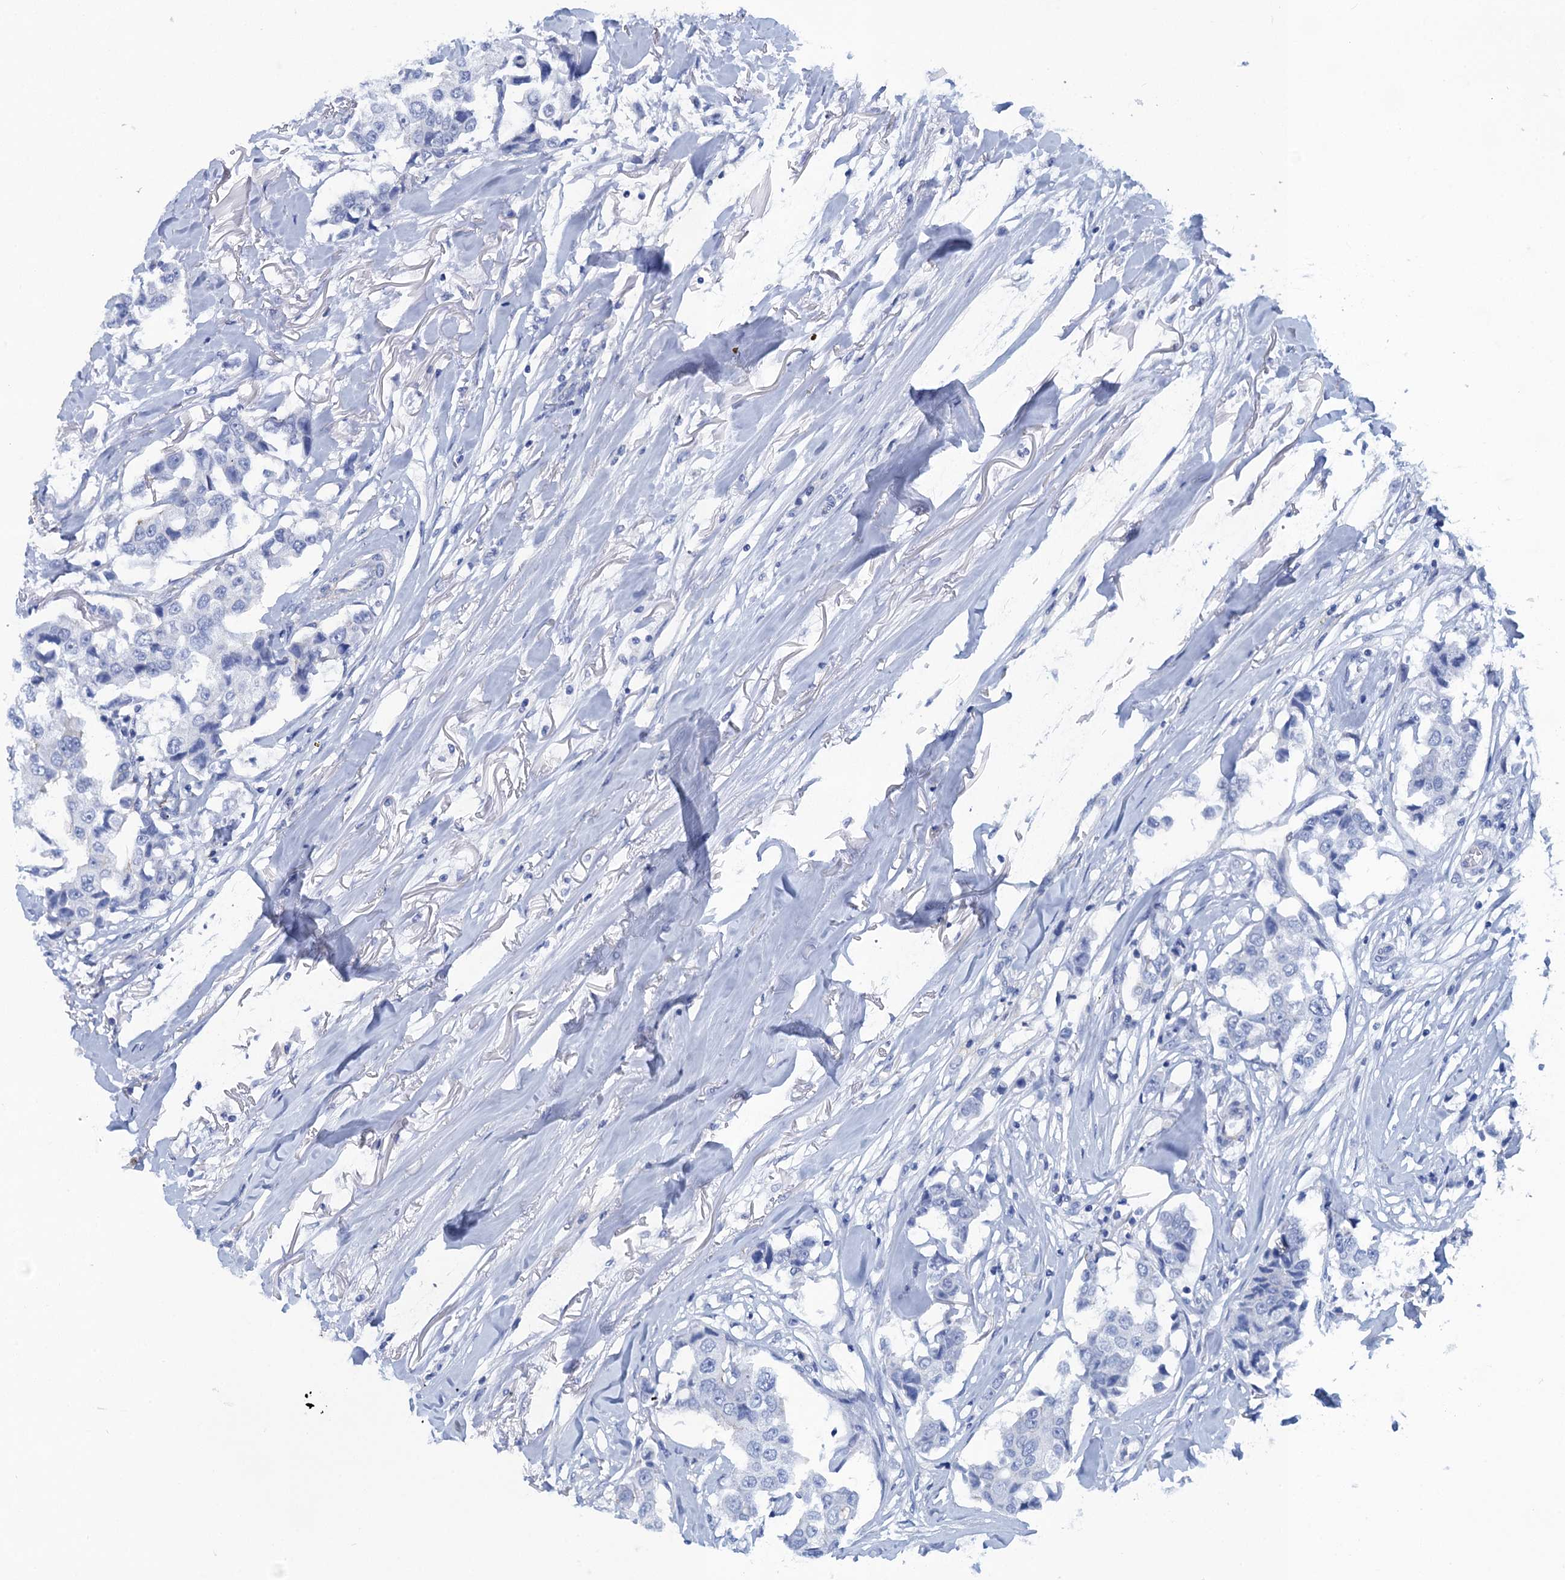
{"staining": {"intensity": "negative", "quantity": "none", "location": "none"}, "tissue": "breast cancer", "cell_type": "Tumor cells", "image_type": "cancer", "snomed": [{"axis": "morphology", "description": "Duct carcinoma"}, {"axis": "topography", "description": "Breast"}], "caption": "Human breast cancer (invasive ductal carcinoma) stained for a protein using immunohistochemistry exhibits no staining in tumor cells.", "gene": "CALML5", "patient": {"sex": "female", "age": 80}}